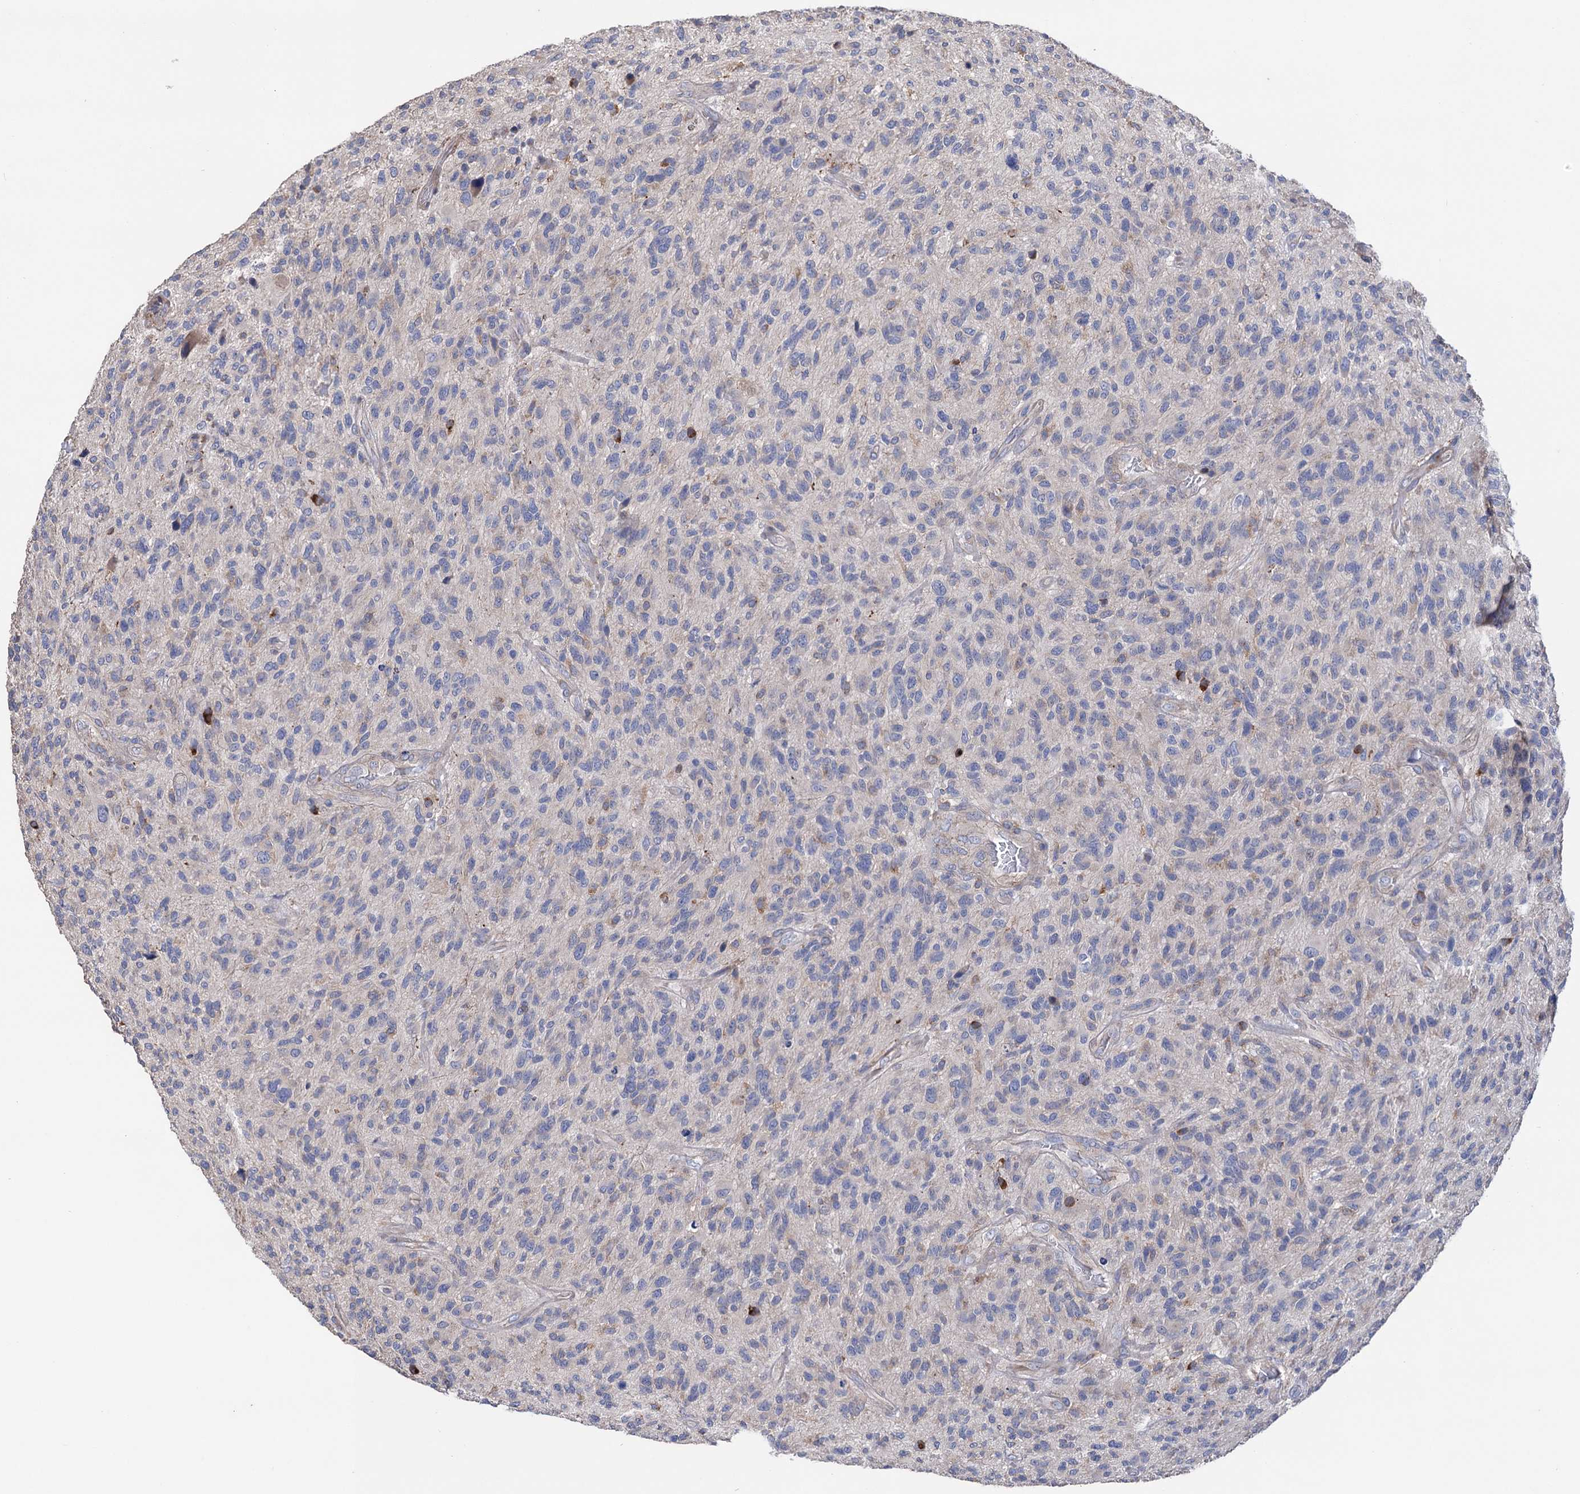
{"staining": {"intensity": "negative", "quantity": "none", "location": "none"}, "tissue": "glioma", "cell_type": "Tumor cells", "image_type": "cancer", "snomed": [{"axis": "morphology", "description": "Glioma, malignant, High grade"}, {"axis": "topography", "description": "Brain"}], "caption": "Immunohistochemistry (IHC) histopathology image of human glioma stained for a protein (brown), which exhibits no expression in tumor cells. (Stains: DAB (3,3'-diaminobenzidine) immunohistochemistry with hematoxylin counter stain, Microscopy: brightfield microscopy at high magnification).", "gene": "BBS4", "patient": {"sex": "male", "age": 47}}